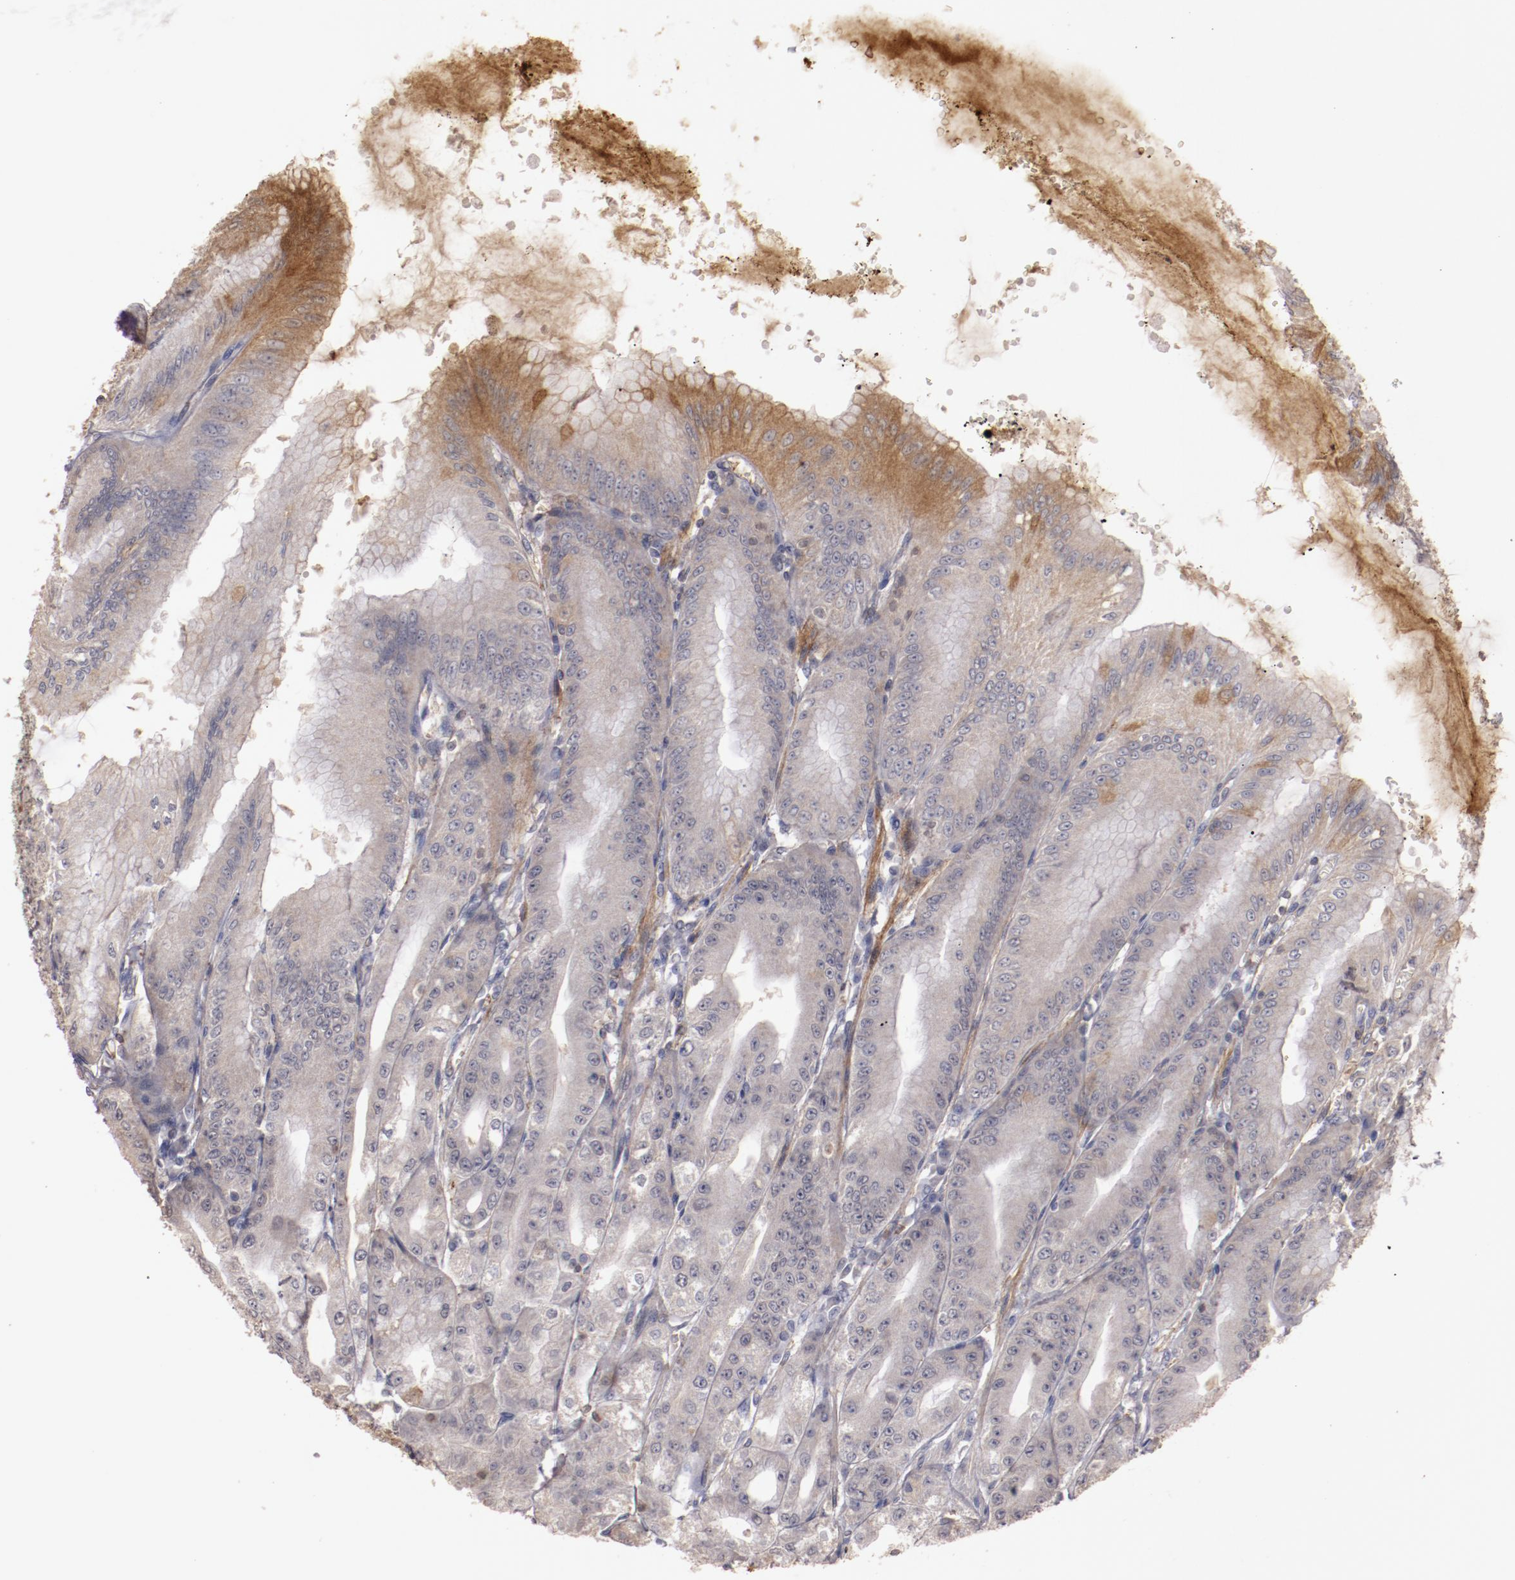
{"staining": {"intensity": "negative", "quantity": "none", "location": "none"}, "tissue": "stomach", "cell_type": "Glandular cells", "image_type": "normal", "snomed": [{"axis": "morphology", "description": "Normal tissue, NOS"}, {"axis": "topography", "description": "Stomach, lower"}], "caption": "Human stomach stained for a protein using IHC demonstrates no expression in glandular cells.", "gene": "MBL2", "patient": {"sex": "male", "age": 71}}